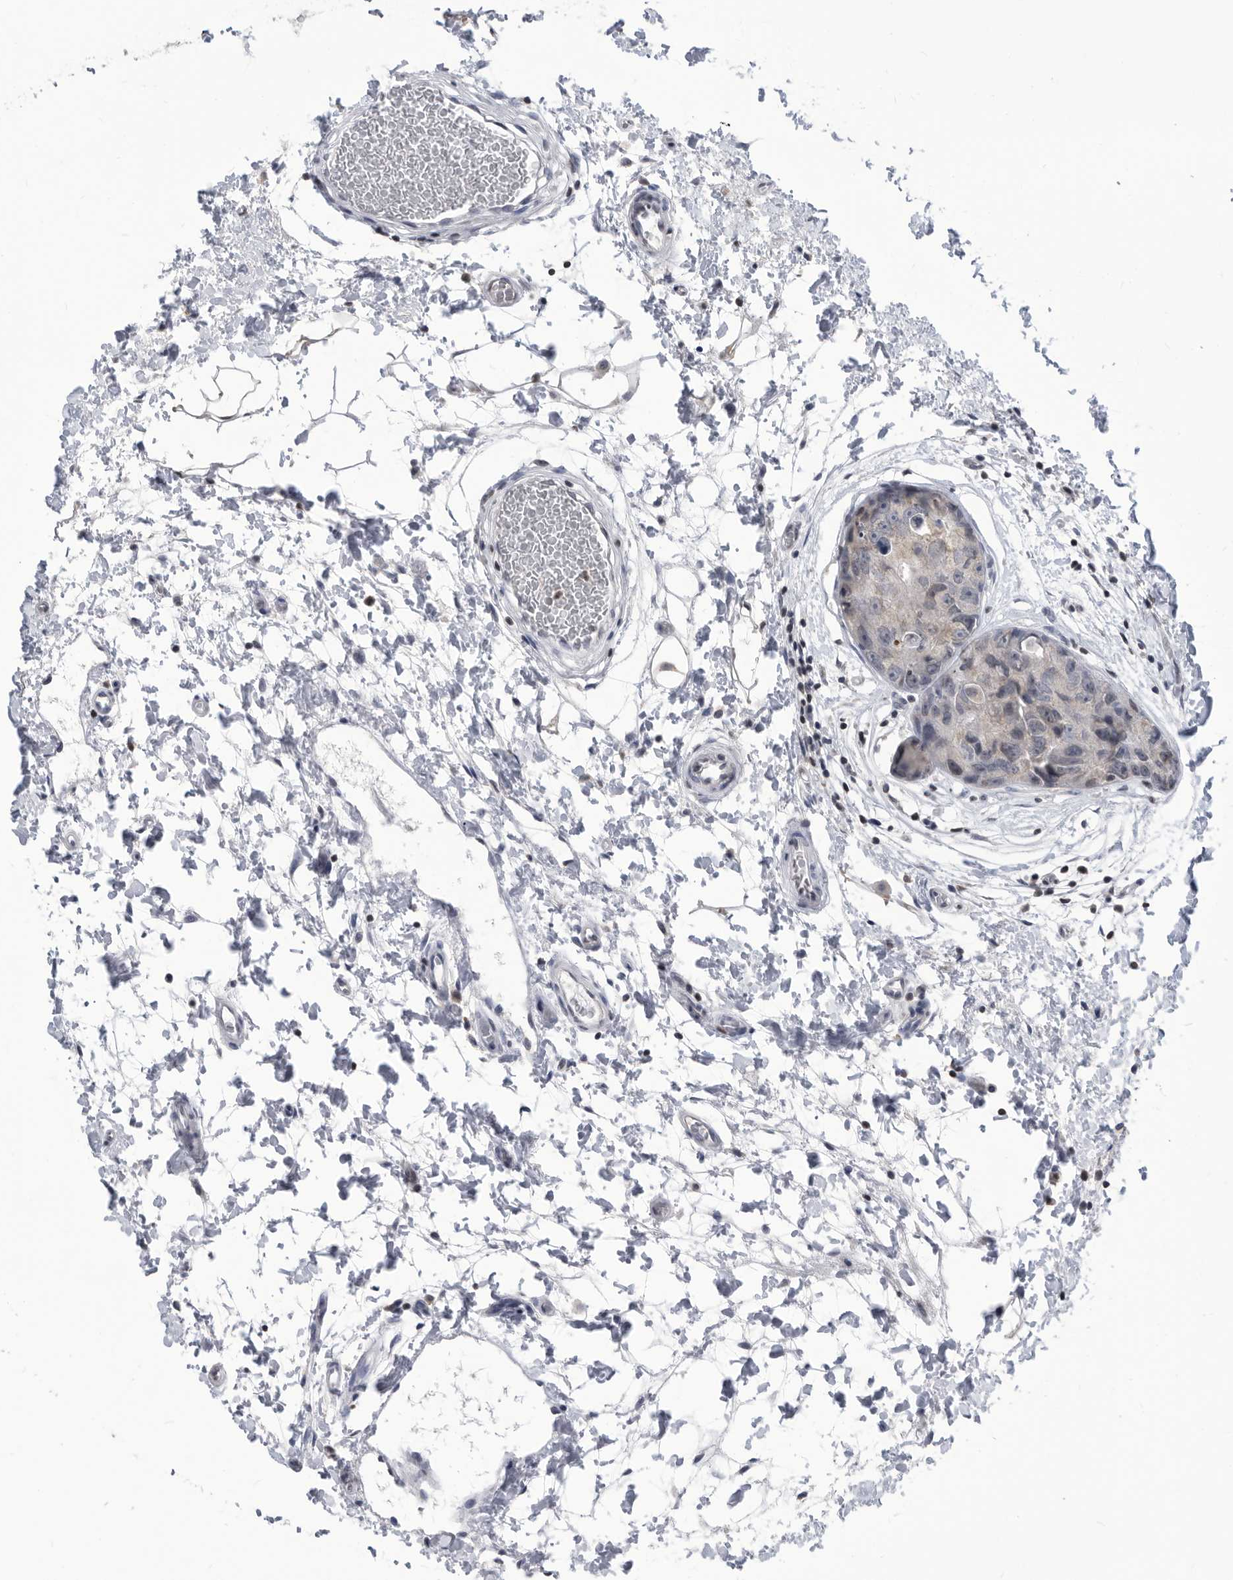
{"staining": {"intensity": "negative", "quantity": "none", "location": "none"}, "tissue": "breast cancer", "cell_type": "Tumor cells", "image_type": "cancer", "snomed": [{"axis": "morphology", "description": "Duct carcinoma"}, {"axis": "topography", "description": "Breast"}], "caption": "Immunohistochemistry image of neoplastic tissue: infiltrating ductal carcinoma (breast) stained with DAB (3,3'-diaminobenzidine) exhibits no significant protein expression in tumor cells.", "gene": "TSTD1", "patient": {"sex": "female", "age": 62}}